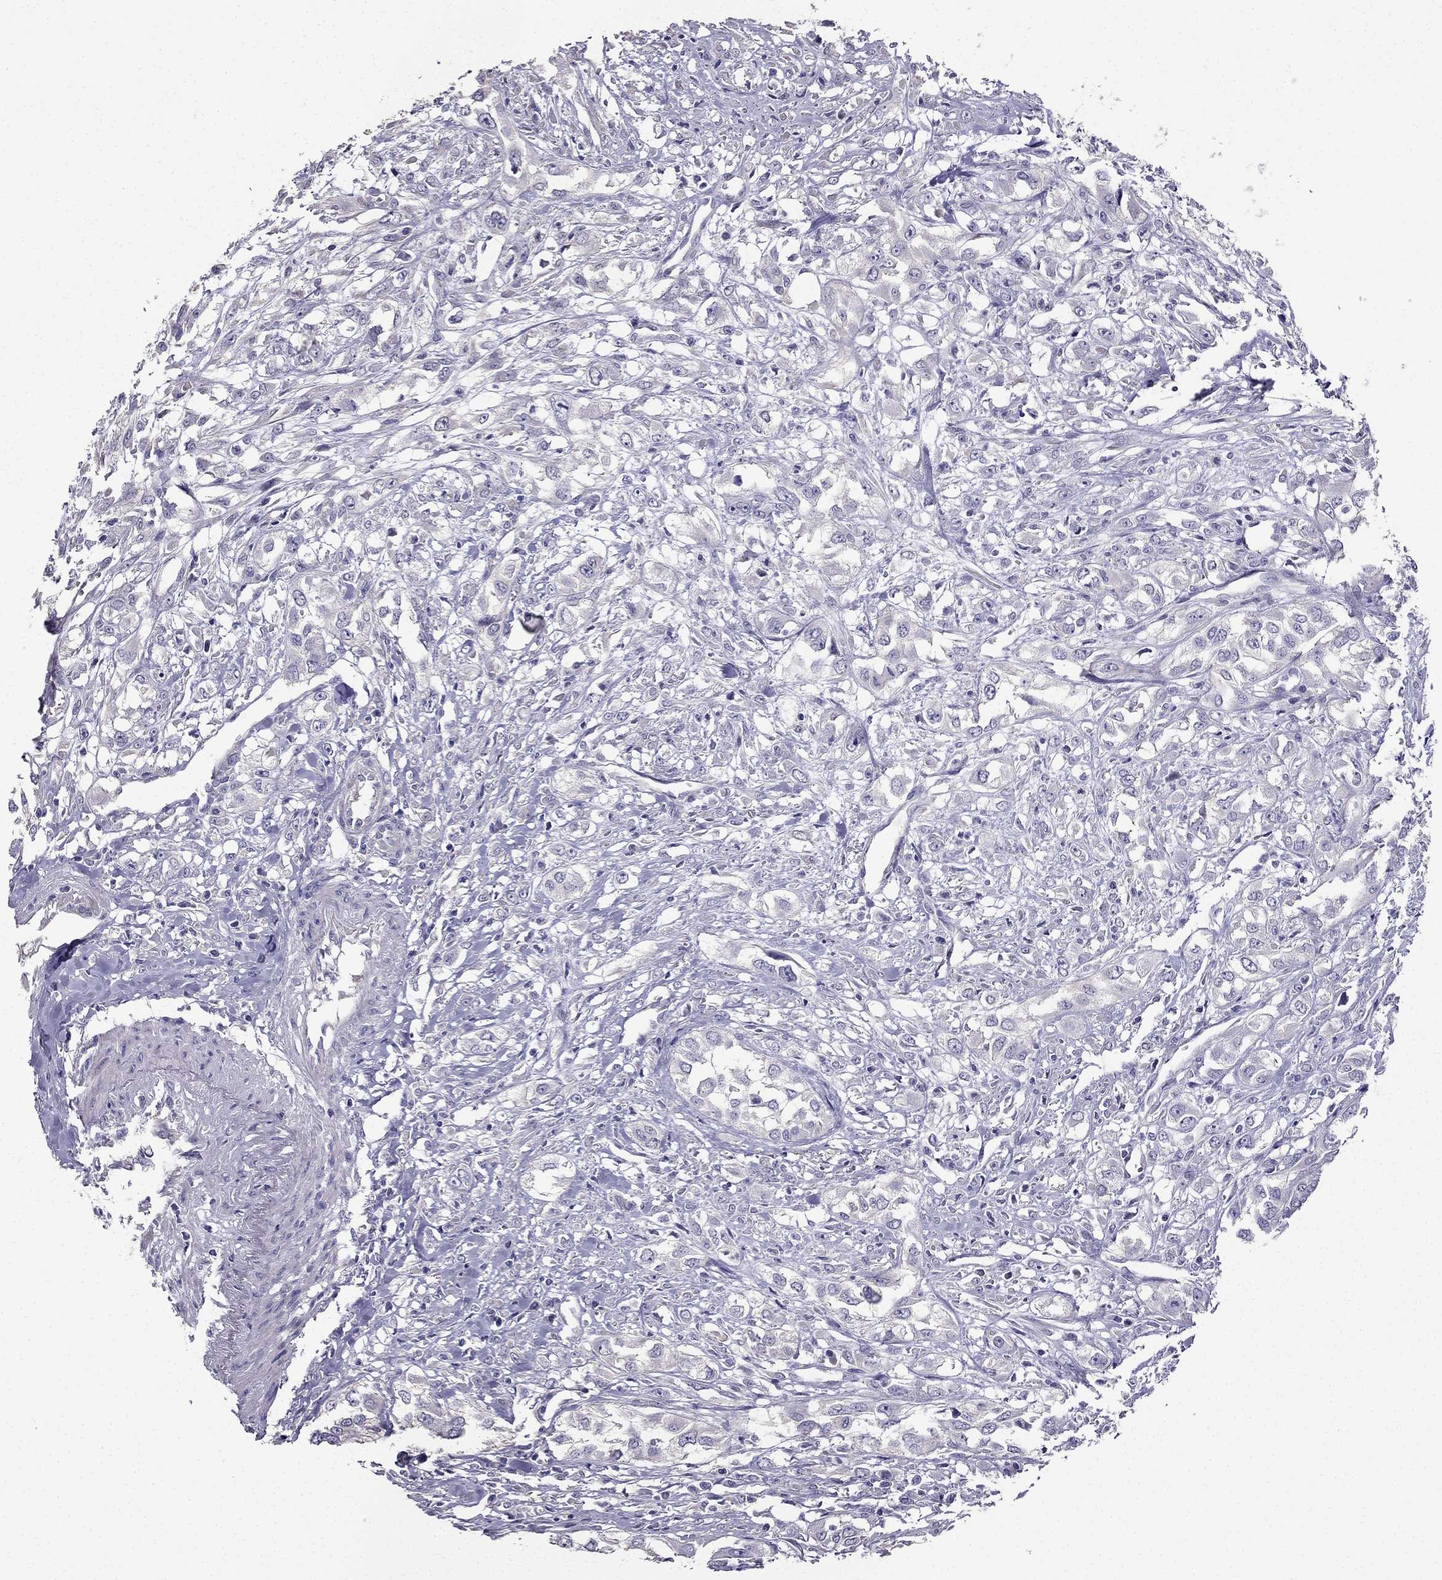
{"staining": {"intensity": "negative", "quantity": "none", "location": "none"}, "tissue": "urothelial cancer", "cell_type": "Tumor cells", "image_type": "cancer", "snomed": [{"axis": "morphology", "description": "Urothelial carcinoma, High grade"}, {"axis": "topography", "description": "Urinary bladder"}], "caption": "Tumor cells show no significant staining in urothelial cancer.", "gene": "AS3MT", "patient": {"sex": "male", "age": 67}}